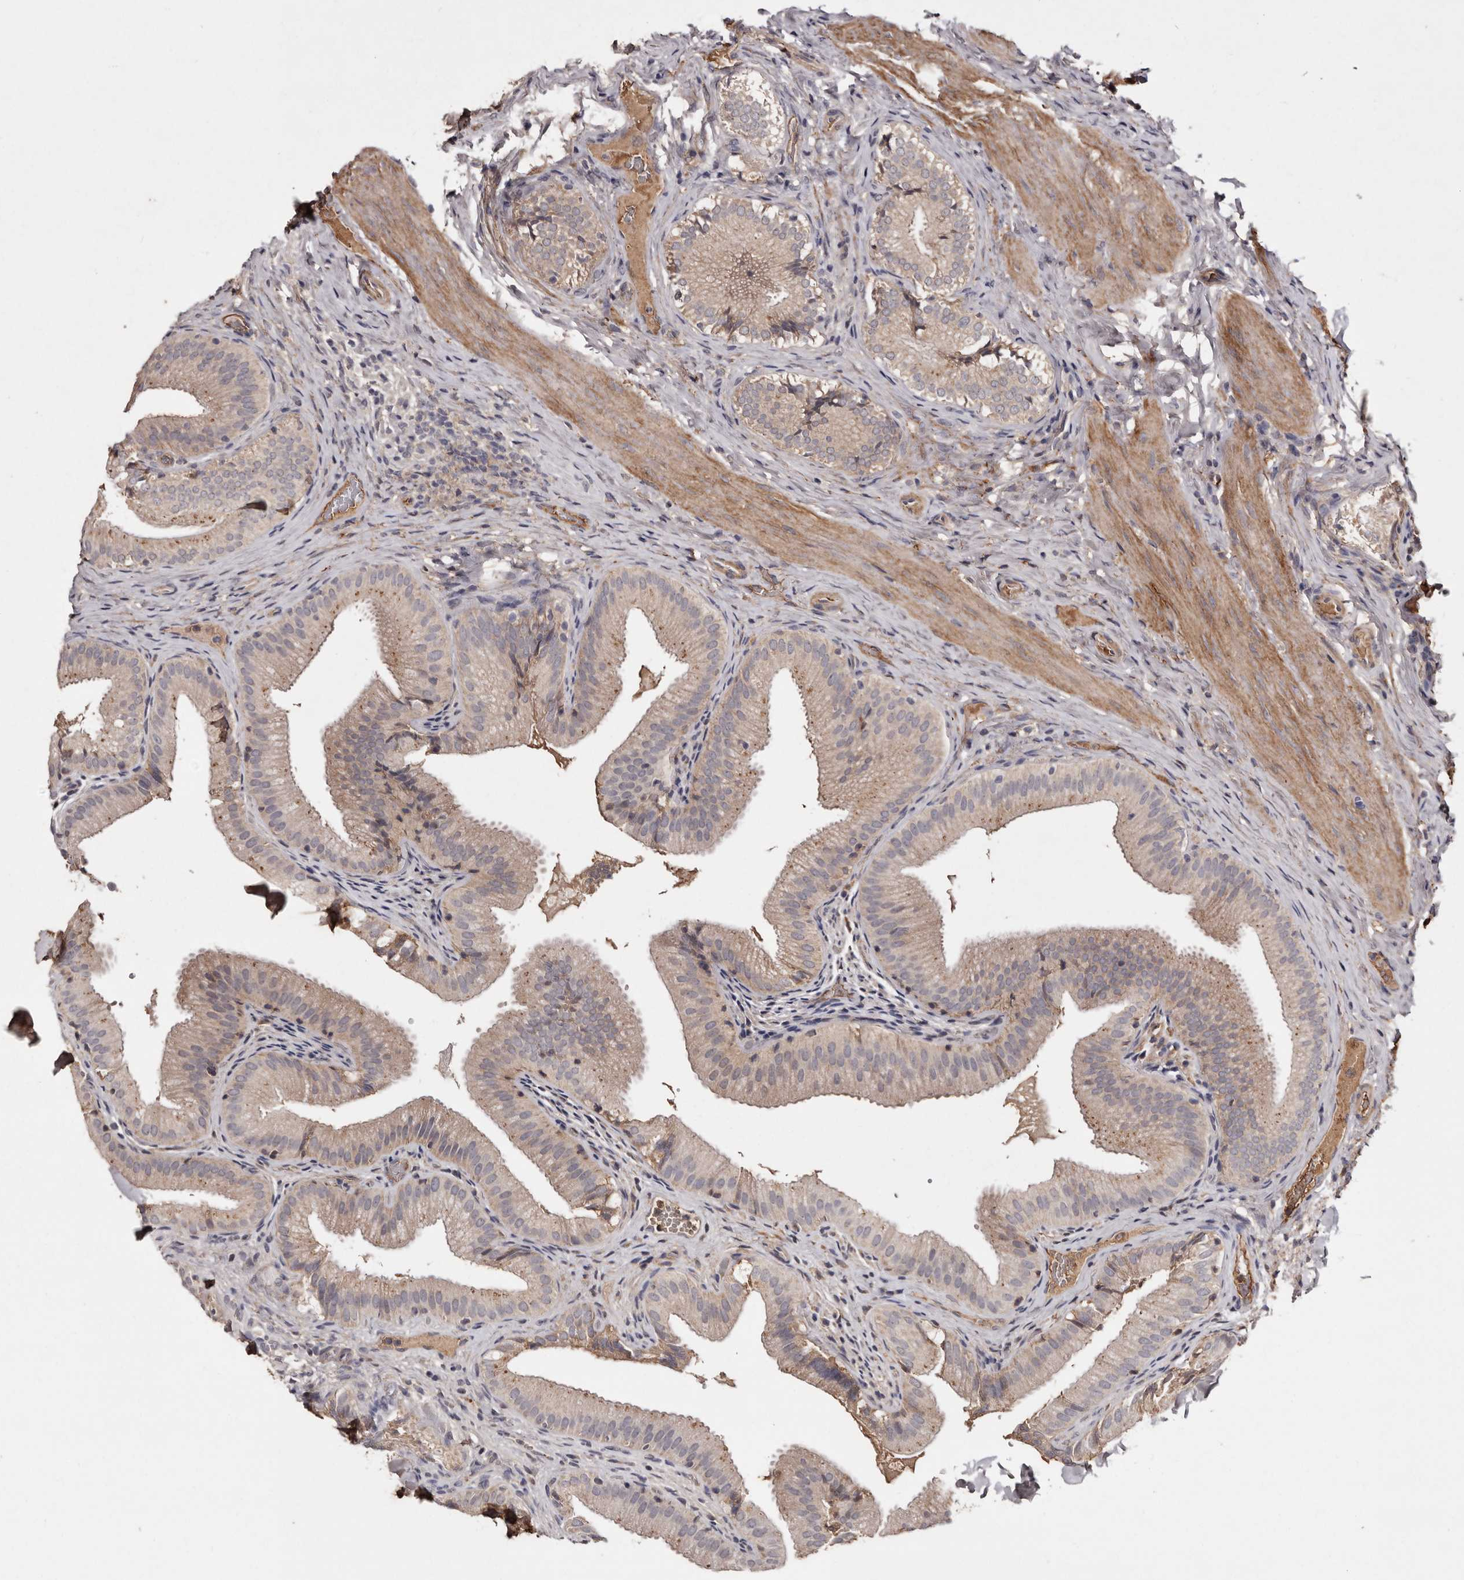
{"staining": {"intensity": "weak", "quantity": ">75%", "location": "cytoplasmic/membranous"}, "tissue": "gallbladder", "cell_type": "Glandular cells", "image_type": "normal", "snomed": [{"axis": "morphology", "description": "Normal tissue, NOS"}, {"axis": "topography", "description": "Gallbladder"}], "caption": "This image displays IHC staining of normal human gallbladder, with low weak cytoplasmic/membranous positivity in approximately >75% of glandular cells.", "gene": "CYP1B1", "patient": {"sex": "female", "age": 30}}